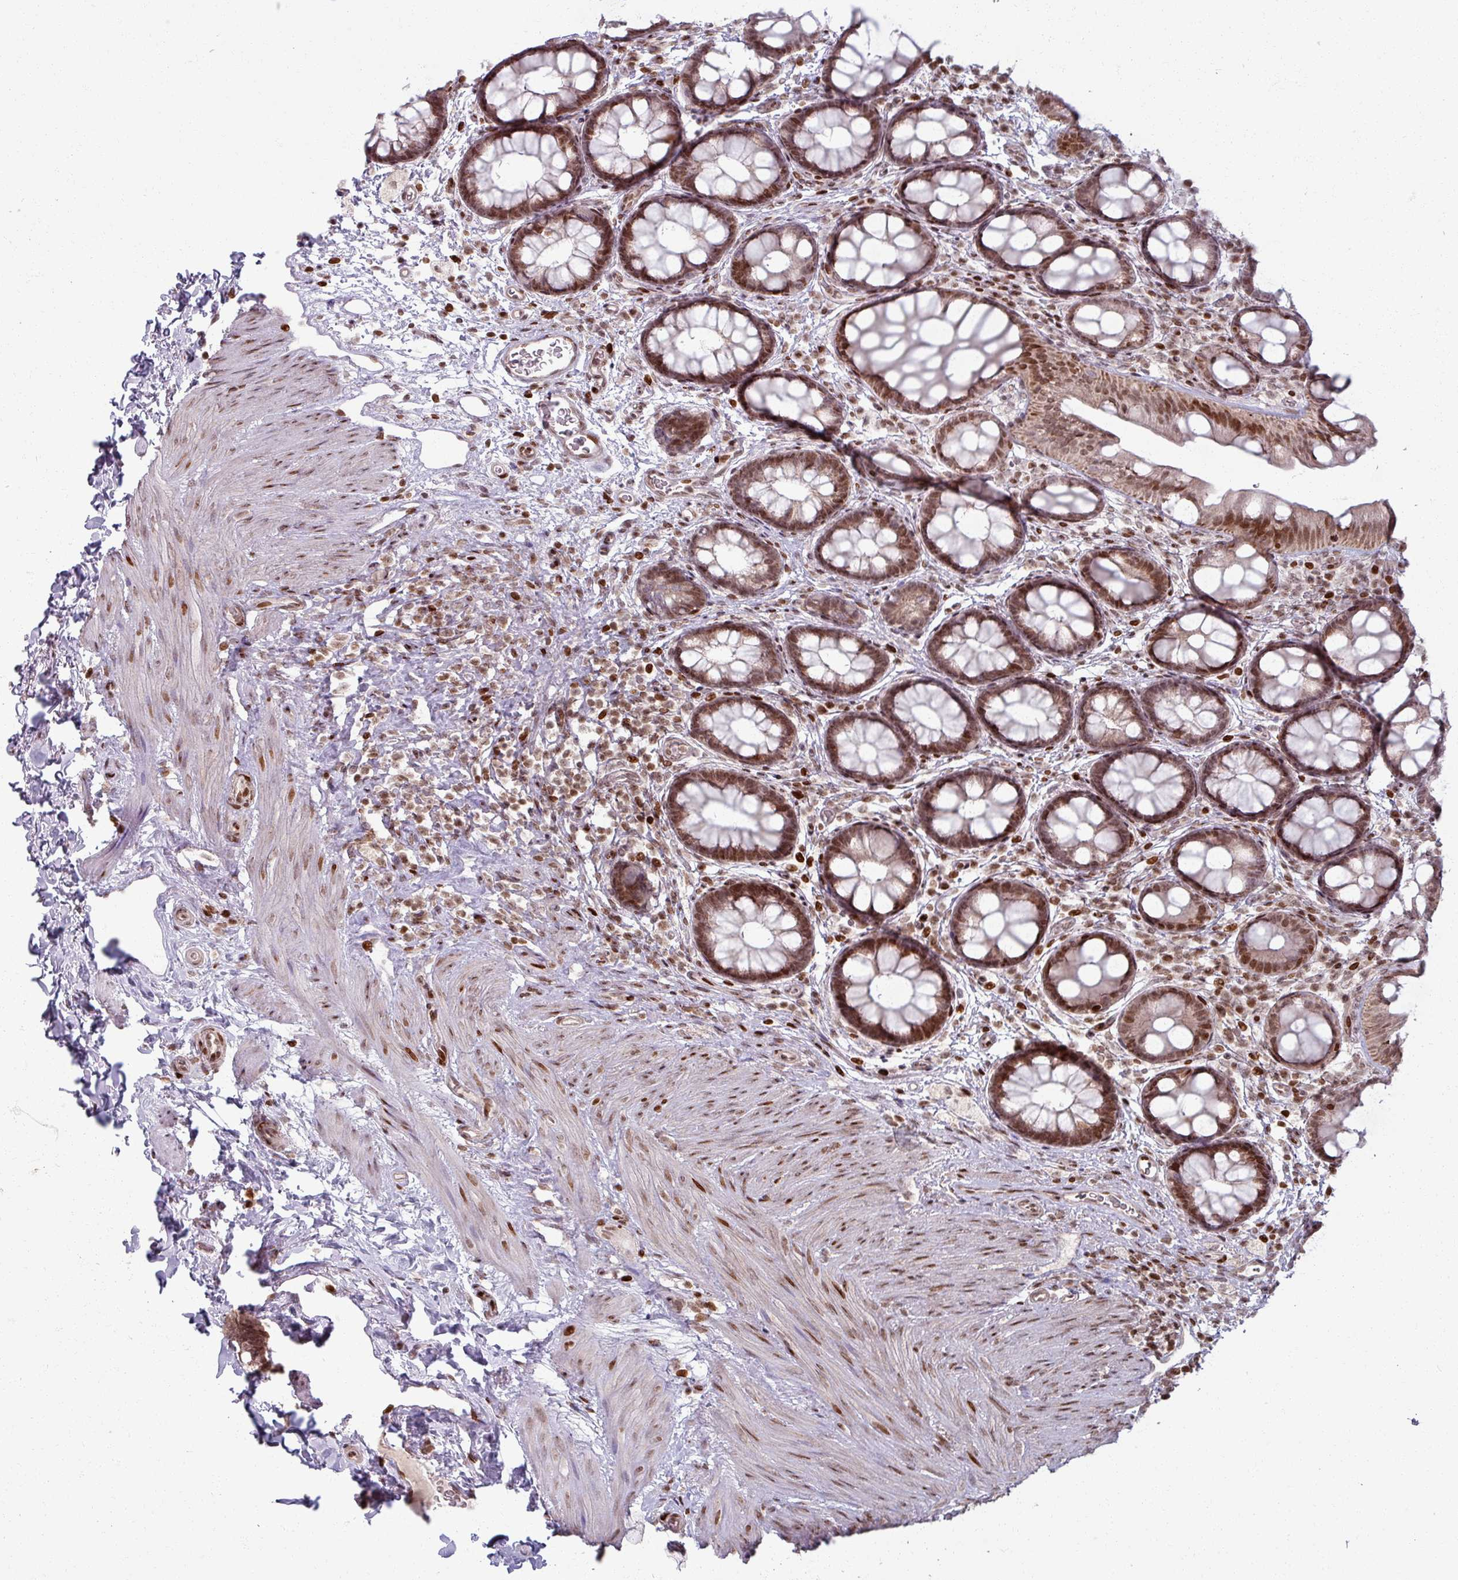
{"staining": {"intensity": "moderate", "quantity": ">75%", "location": "nuclear"}, "tissue": "rectum", "cell_type": "Glandular cells", "image_type": "normal", "snomed": [{"axis": "morphology", "description": "Normal tissue, NOS"}, {"axis": "topography", "description": "Rectum"}, {"axis": "topography", "description": "Peripheral nerve tissue"}], "caption": "Protein expression analysis of normal rectum displays moderate nuclear positivity in approximately >75% of glandular cells.", "gene": "NCOR1", "patient": {"sex": "female", "age": 69}}